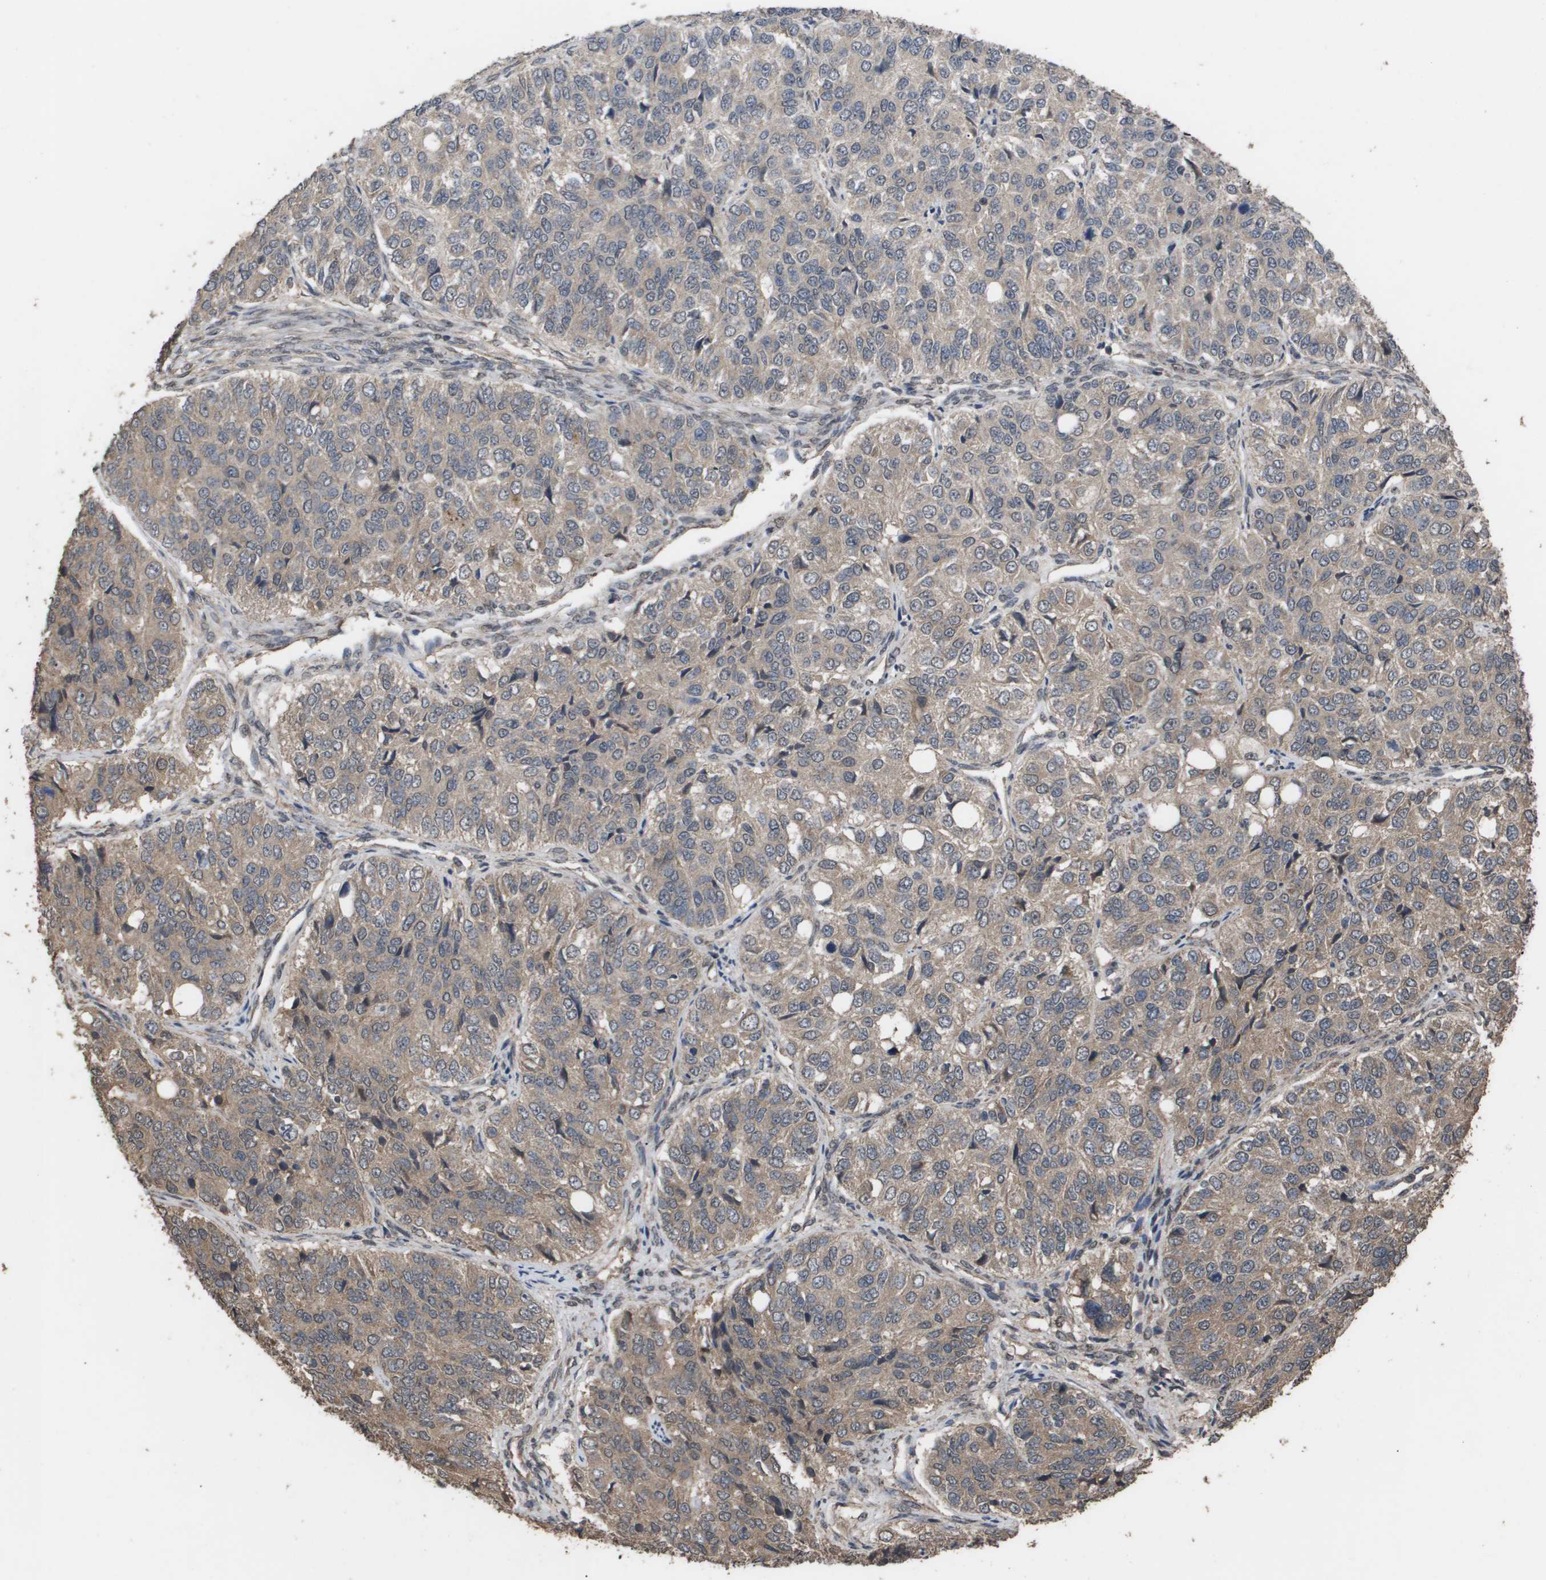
{"staining": {"intensity": "weak", "quantity": ">75%", "location": "cytoplasmic/membranous"}, "tissue": "ovarian cancer", "cell_type": "Tumor cells", "image_type": "cancer", "snomed": [{"axis": "morphology", "description": "Carcinoma, endometroid"}, {"axis": "topography", "description": "Ovary"}], "caption": "The photomicrograph exhibits immunohistochemical staining of ovarian cancer. There is weak cytoplasmic/membranous positivity is present in about >75% of tumor cells.", "gene": "CUL5", "patient": {"sex": "female", "age": 51}}